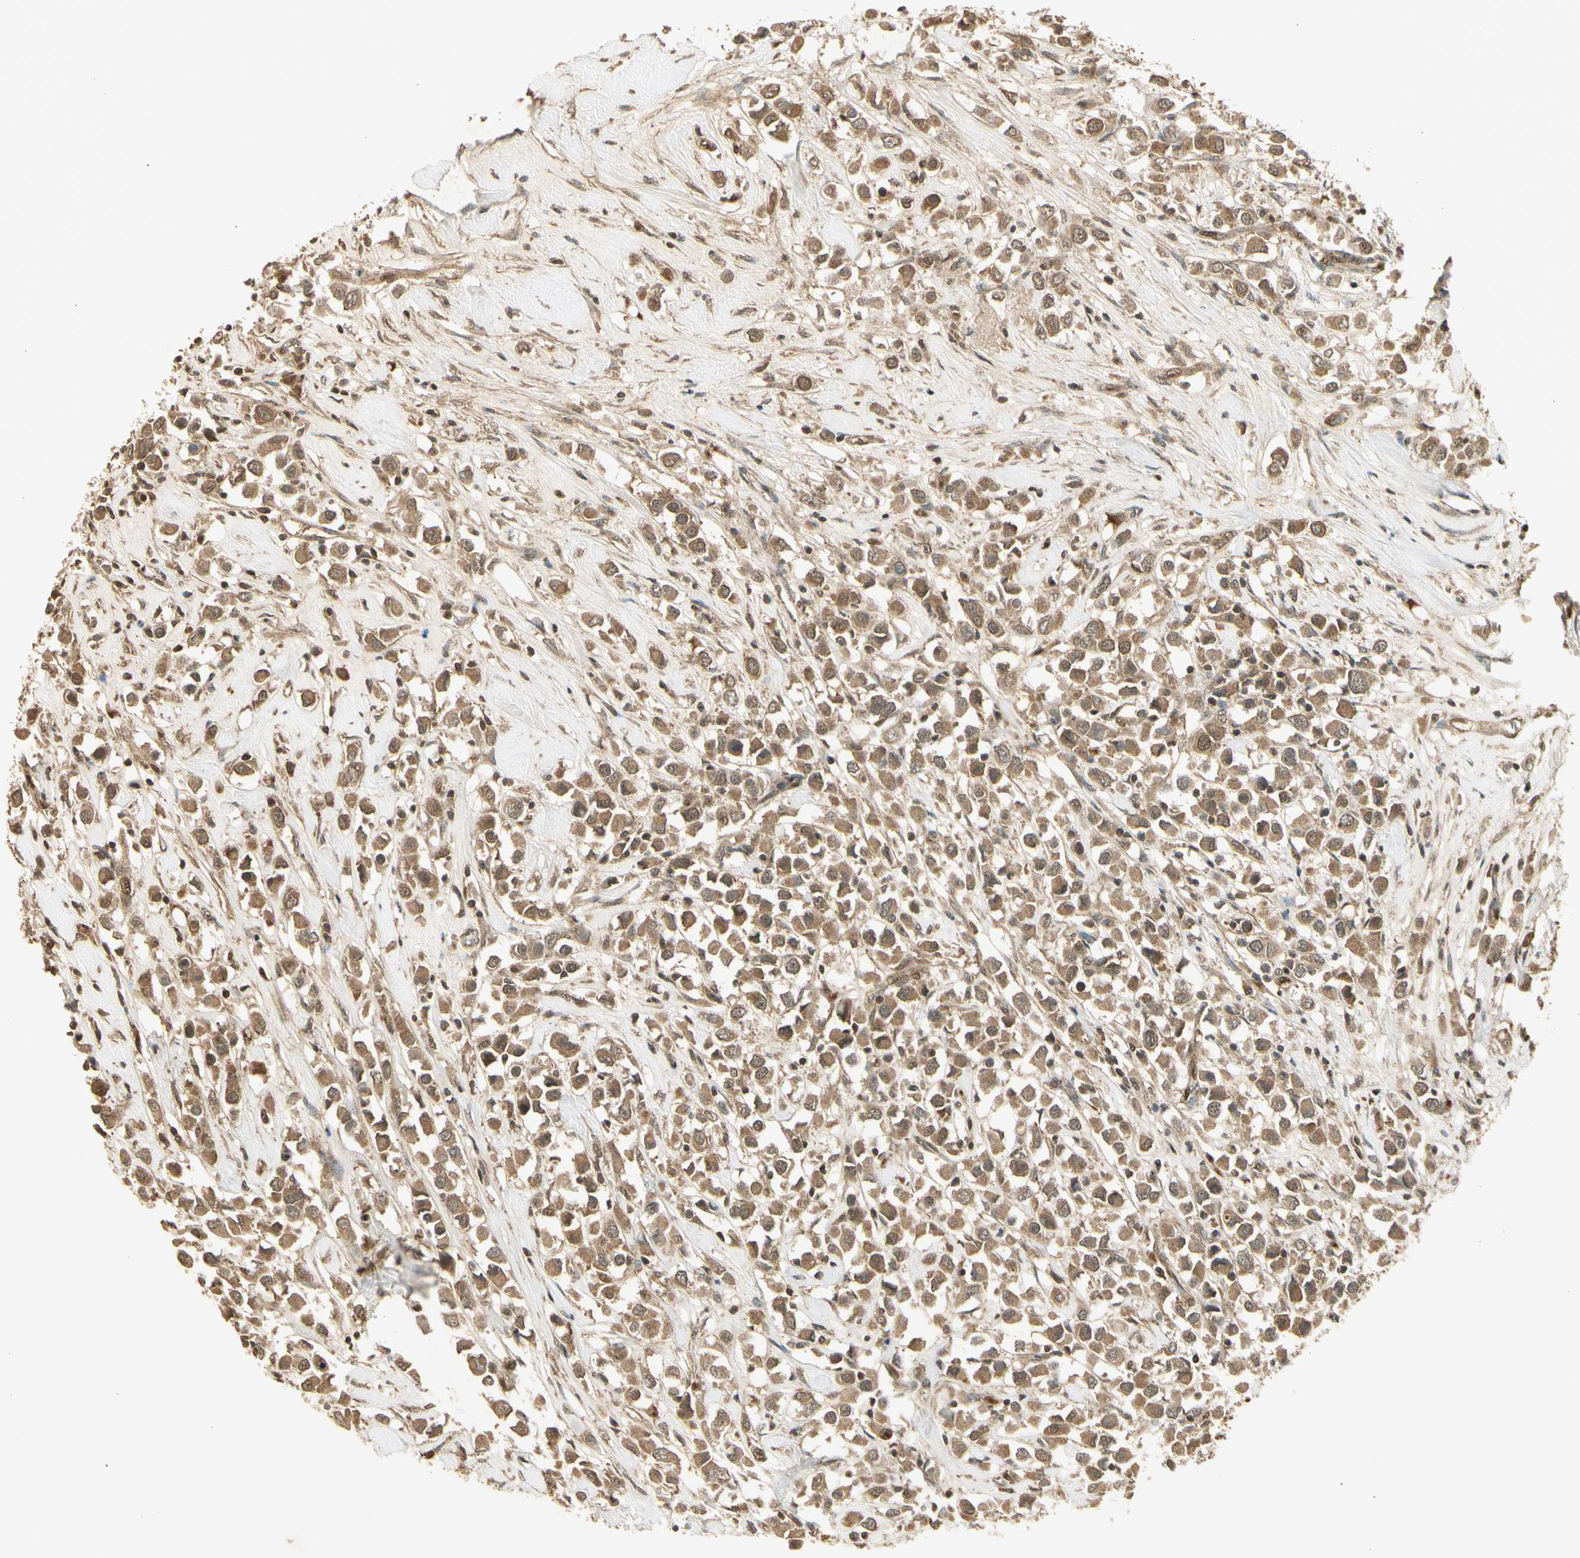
{"staining": {"intensity": "moderate", "quantity": ">75%", "location": "cytoplasmic/membranous,nuclear"}, "tissue": "breast cancer", "cell_type": "Tumor cells", "image_type": "cancer", "snomed": [{"axis": "morphology", "description": "Duct carcinoma"}, {"axis": "topography", "description": "Breast"}], "caption": "Moderate cytoplasmic/membranous and nuclear protein positivity is present in approximately >75% of tumor cells in breast cancer. Using DAB (3,3'-diaminobenzidine) (brown) and hematoxylin (blue) stains, captured at high magnification using brightfield microscopy.", "gene": "GMEB2", "patient": {"sex": "female", "age": 61}}